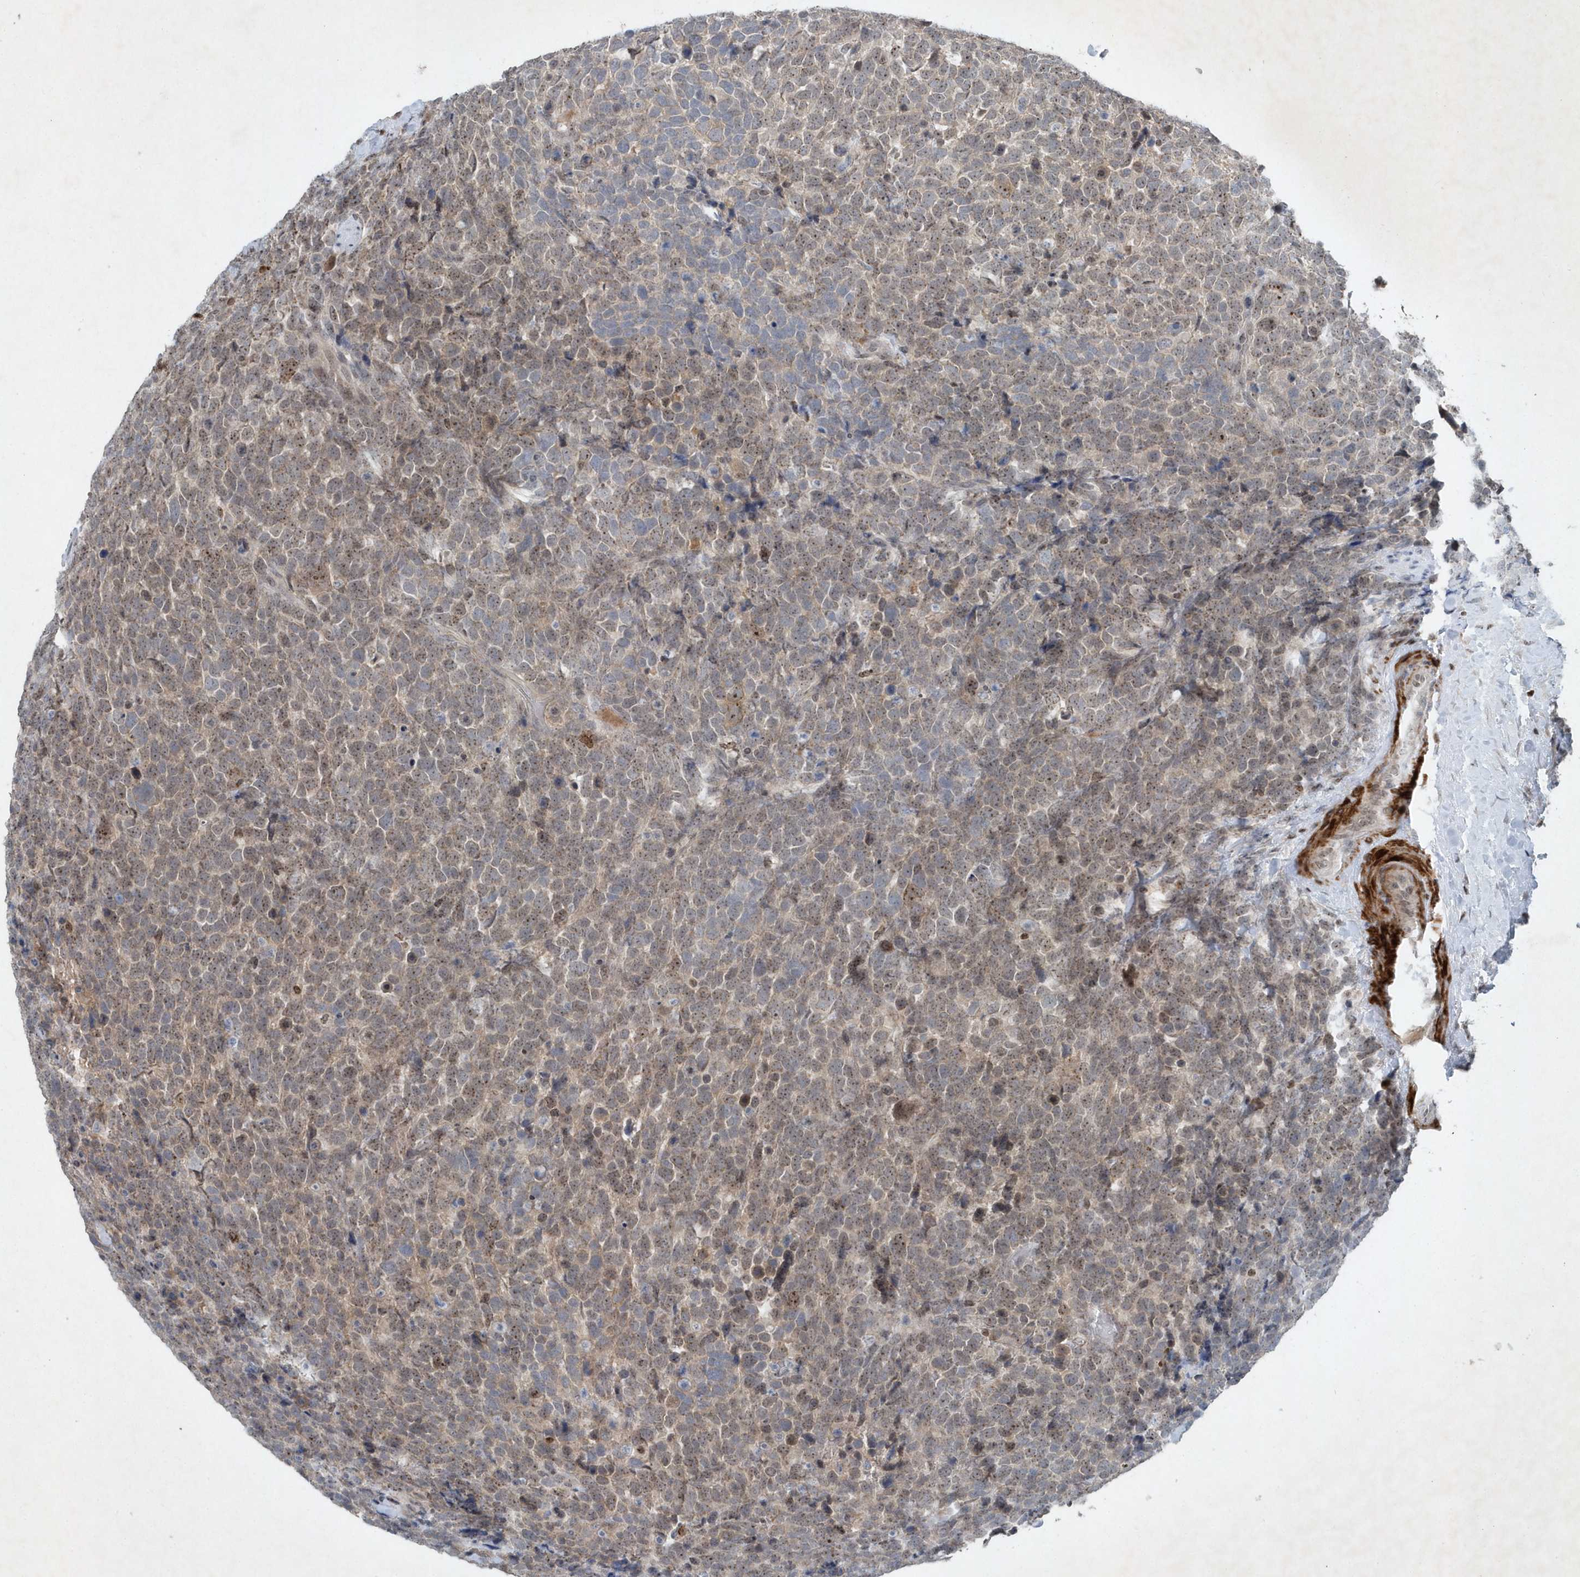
{"staining": {"intensity": "weak", "quantity": "25%-75%", "location": "nuclear"}, "tissue": "urothelial cancer", "cell_type": "Tumor cells", "image_type": "cancer", "snomed": [{"axis": "morphology", "description": "Urothelial carcinoma, High grade"}, {"axis": "topography", "description": "Urinary bladder"}], "caption": "Protein expression by immunohistochemistry (IHC) demonstrates weak nuclear positivity in approximately 25%-75% of tumor cells in urothelial cancer.", "gene": "QTRT2", "patient": {"sex": "female", "age": 82}}